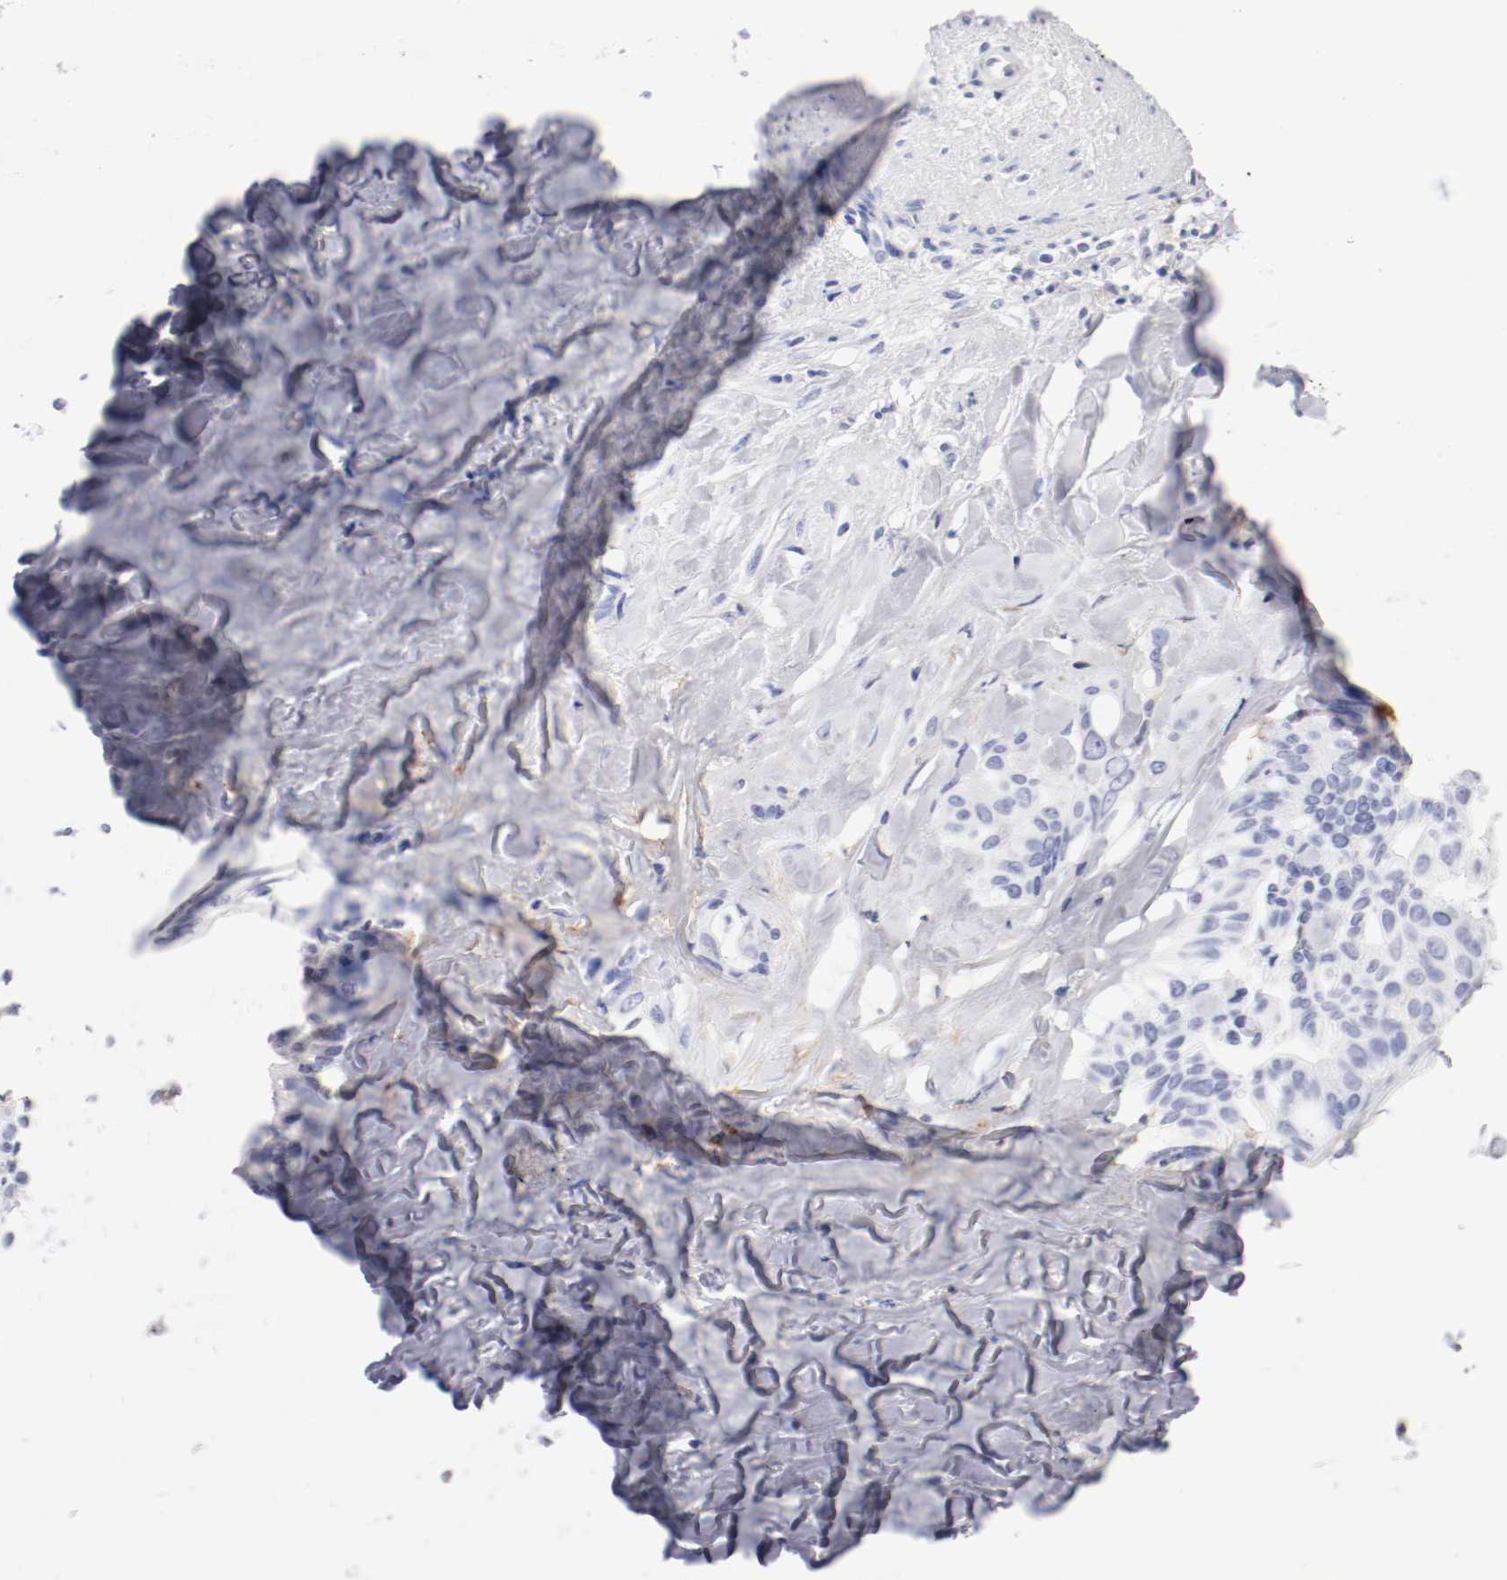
{"staining": {"intensity": "negative", "quantity": "none", "location": "none"}, "tissue": "liver cancer", "cell_type": "Tumor cells", "image_type": "cancer", "snomed": [{"axis": "morphology", "description": "Cholangiocarcinoma"}, {"axis": "topography", "description": "Liver"}], "caption": "High power microscopy histopathology image of an IHC histopathology image of liver cancer (cholangiocarcinoma), revealing no significant positivity in tumor cells.", "gene": "ITGAX", "patient": {"sex": "female", "age": 67}}